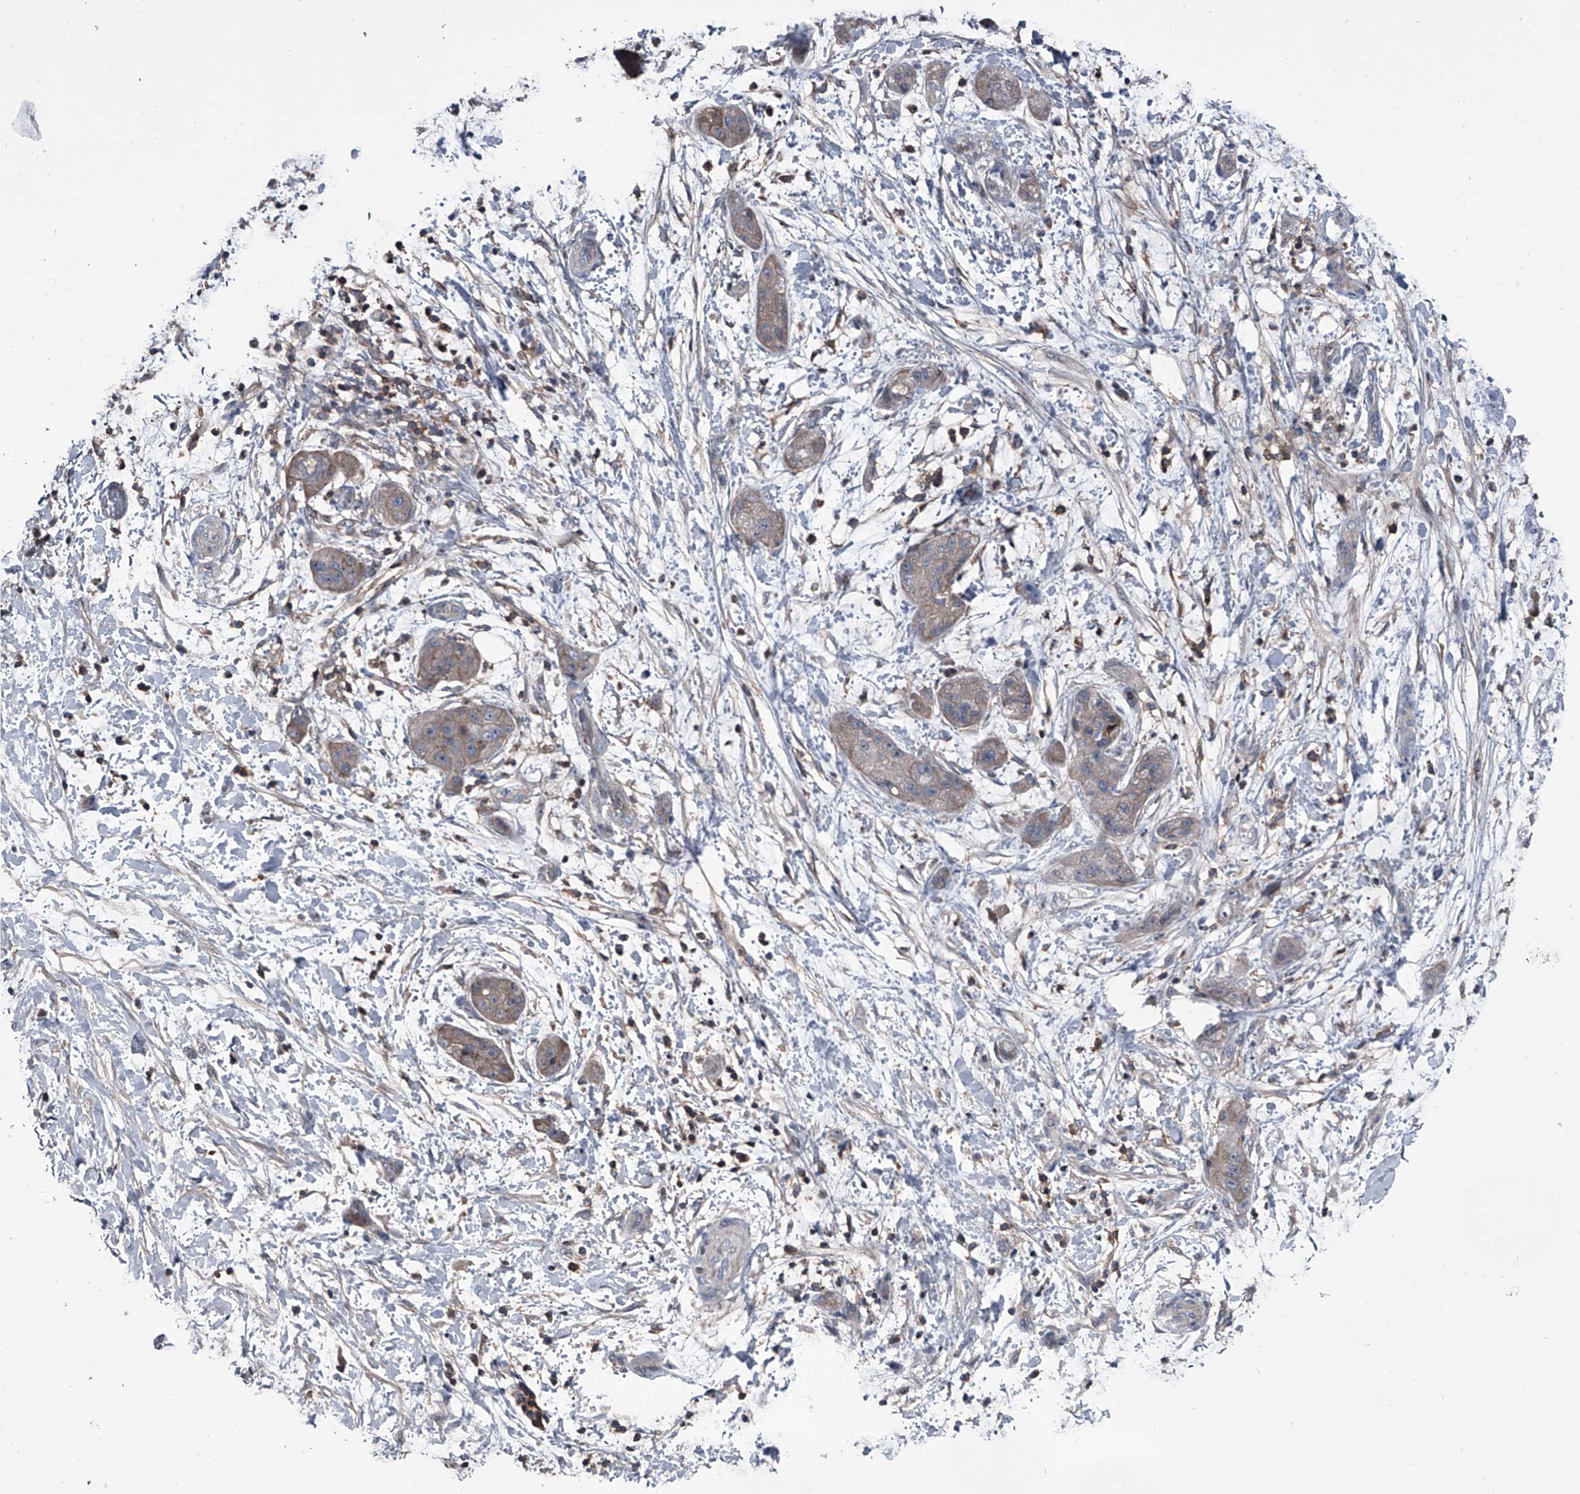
{"staining": {"intensity": "weak", "quantity": "<25%", "location": "cytoplasmic/membranous"}, "tissue": "pancreatic cancer", "cell_type": "Tumor cells", "image_type": "cancer", "snomed": [{"axis": "morphology", "description": "Adenocarcinoma, NOS"}, {"axis": "topography", "description": "Pancreas"}], "caption": "Pancreatic cancer was stained to show a protein in brown. There is no significant staining in tumor cells. (DAB (3,3'-diaminobenzidine) IHC with hematoxylin counter stain).", "gene": "PIP5K1A", "patient": {"sex": "female", "age": 78}}